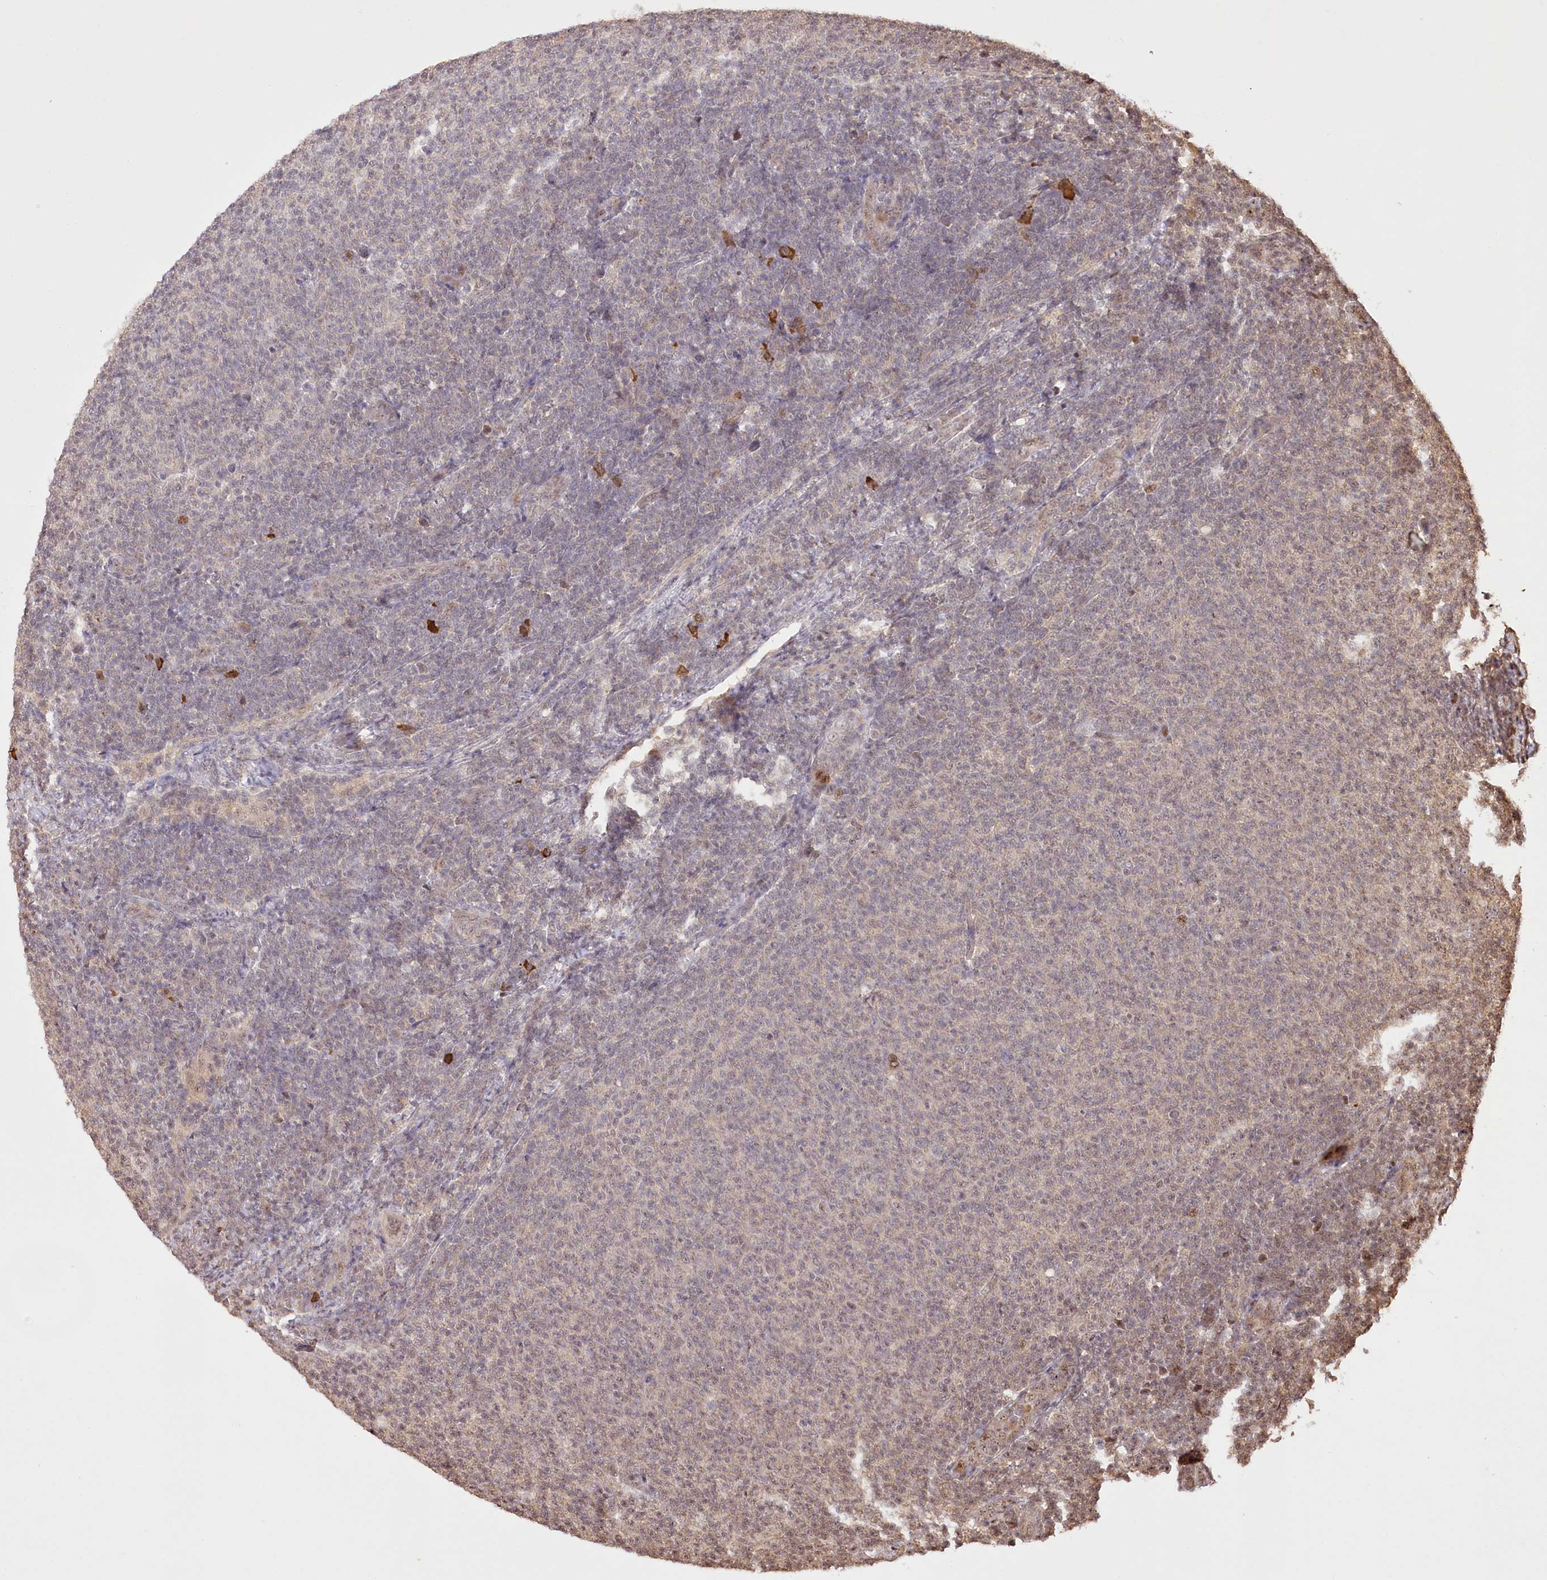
{"staining": {"intensity": "negative", "quantity": "none", "location": "none"}, "tissue": "lymphoma", "cell_type": "Tumor cells", "image_type": "cancer", "snomed": [{"axis": "morphology", "description": "Malignant lymphoma, non-Hodgkin's type, Low grade"}, {"axis": "topography", "description": "Lymph node"}], "caption": "An IHC photomicrograph of malignant lymphoma, non-Hodgkin's type (low-grade) is shown. There is no staining in tumor cells of malignant lymphoma, non-Hodgkin's type (low-grade).", "gene": "PYROXD1", "patient": {"sex": "male", "age": 66}}